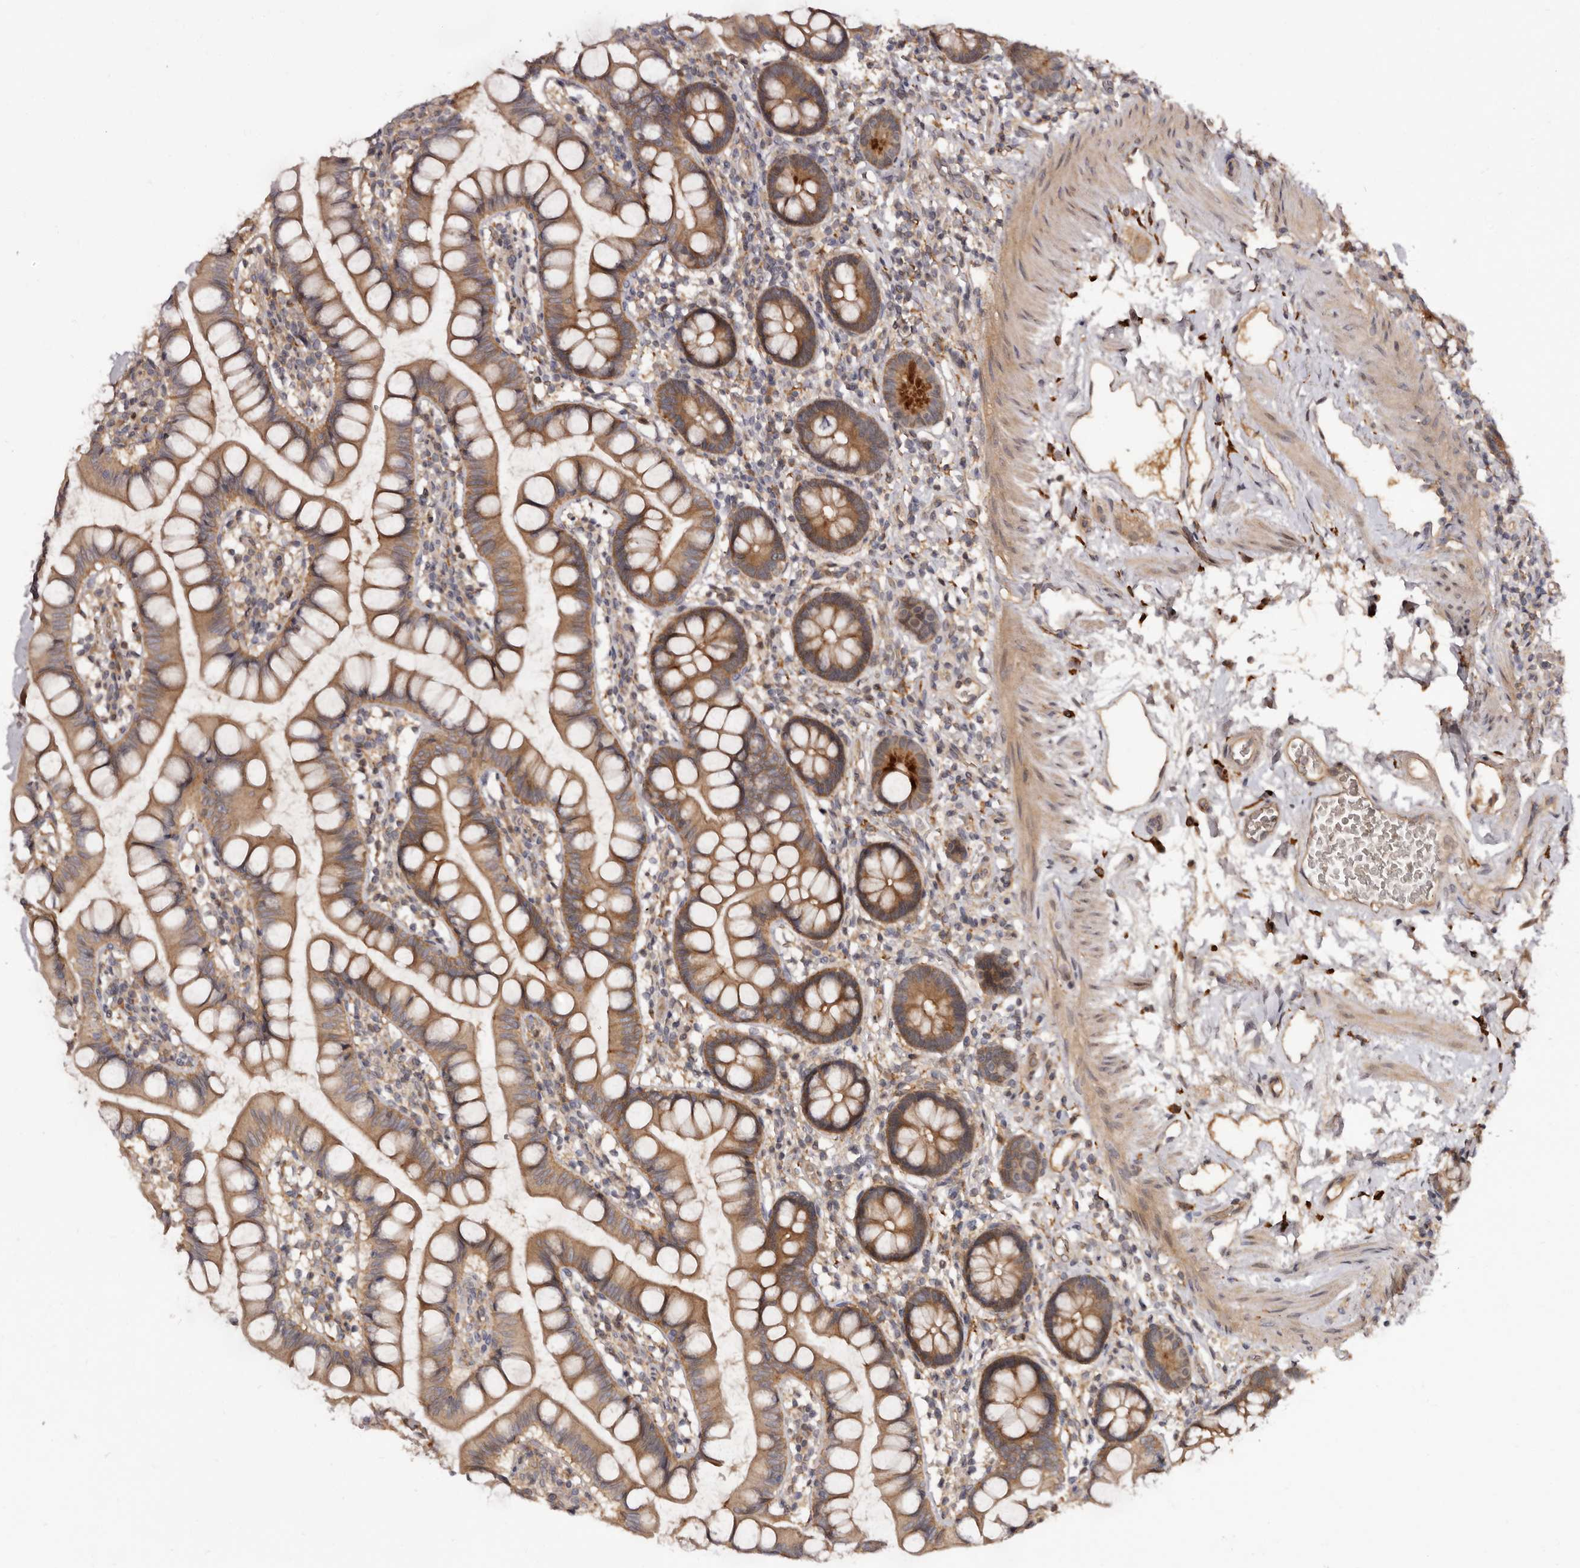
{"staining": {"intensity": "moderate", "quantity": ">75%", "location": "cytoplasmic/membranous"}, "tissue": "small intestine", "cell_type": "Glandular cells", "image_type": "normal", "snomed": [{"axis": "morphology", "description": "Normal tissue, NOS"}, {"axis": "topography", "description": "Small intestine"}], "caption": "Immunohistochemistry of normal small intestine demonstrates medium levels of moderate cytoplasmic/membranous staining in about >75% of glandular cells. (IHC, brightfield microscopy, high magnification).", "gene": "INAVA", "patient": {"sex": "female", "age": 84}}